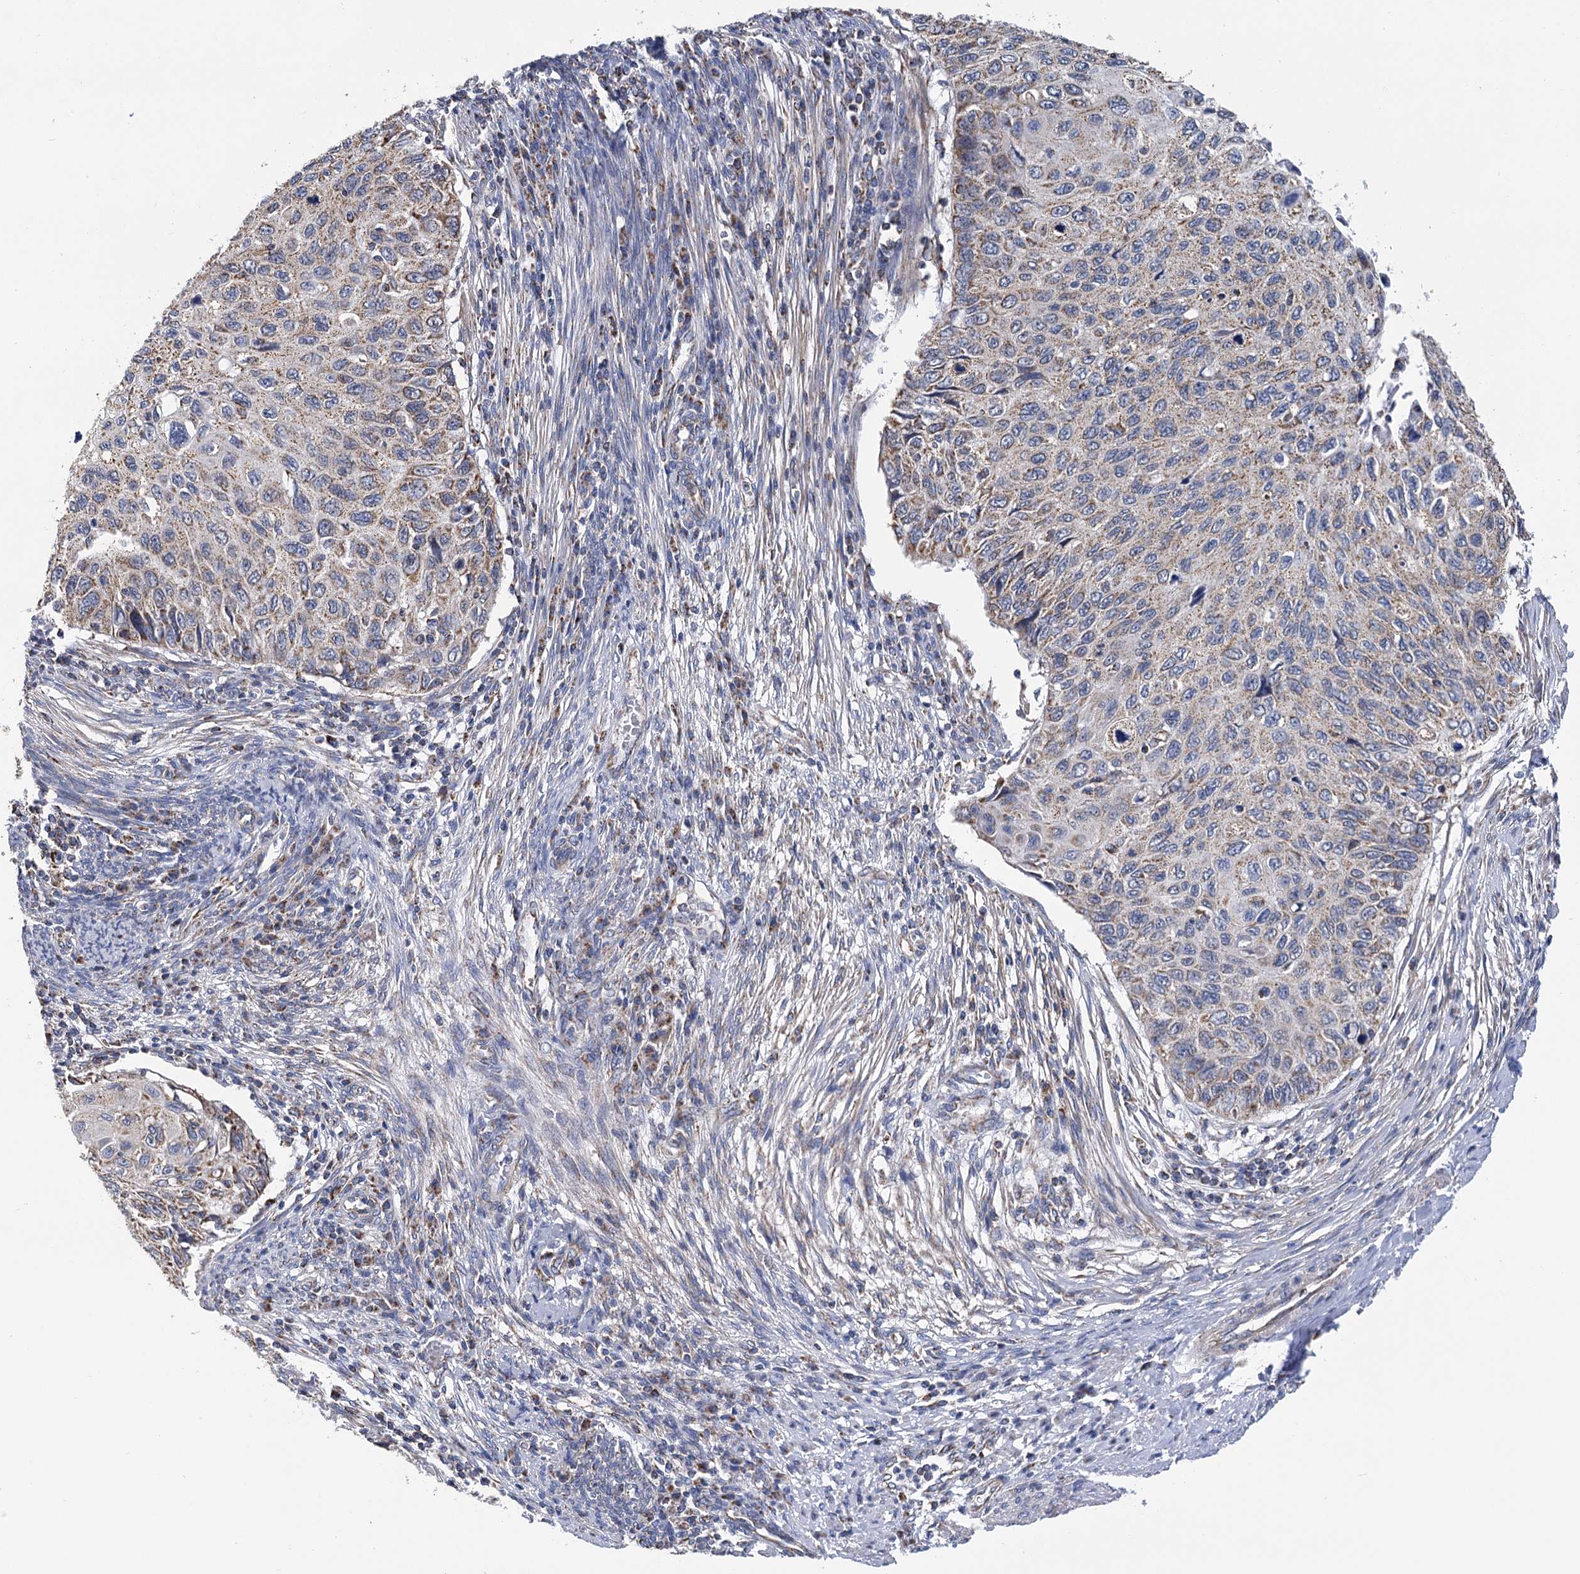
{"staining": {"intensity": "weak", "quantity": ">75%", "location": "cytoplasmic/membranous"}, "tissue": "cervical cancer", "cell_type": "Tumor cells", "image_type": "cancer", "snomed": [{"axis": "morphology", "description": "Squamous cell carcinoma, NOS"}, {"axis": "topography", "description": "Cervix"}], "caption": "This is a histology image of immunohistochemistry (IHC) staining of cervical cancer (squamous cell carcinoma), which shows weak positivity in the cytoplasmic/membranous of tumor cells.", "gene": "CCDC73", "patient": {"sex": "female", "age": 70}}